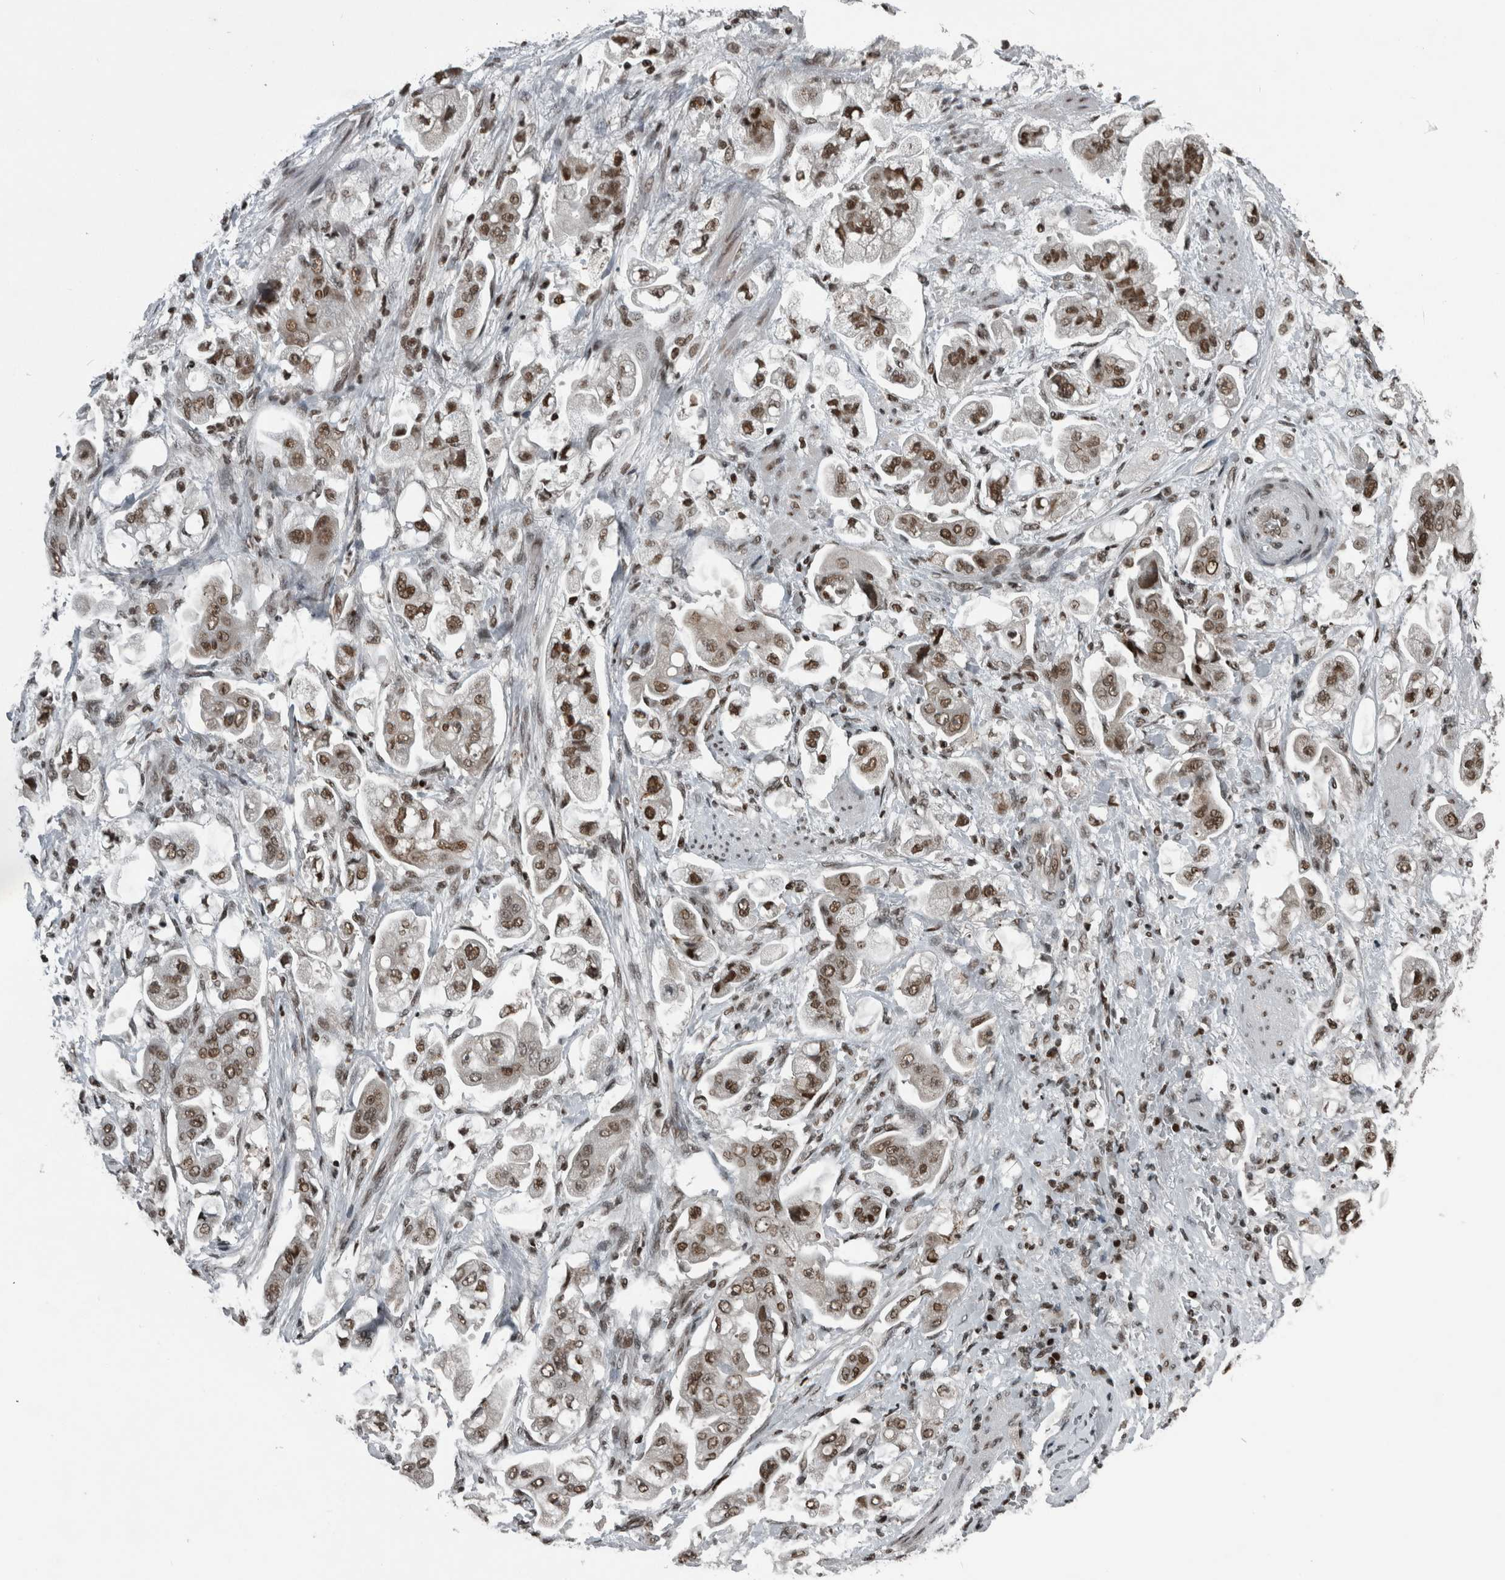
{"staining": {"intensity": "moderate", "quantity": ">75%", "location": "nuclear"}, "tissue": "stomach cancer", "cell_type": "Tumor cells", "image_type": "cancer", "snomed": [{"axis": "morphology", "description": "Adenocarcinoma, NOS"}, {"axis": "topography", "description": "Stomach"}], "caption": "DAB (3,3'-diaminobenzidine) immunohistochemical staining of stomach cancer (adenocarcinoma) displays moderate nuclear protein positivity in about >75% of tumor cells.", "gene": "UNC50", "patient": {"sex": "male", "age": 62}}